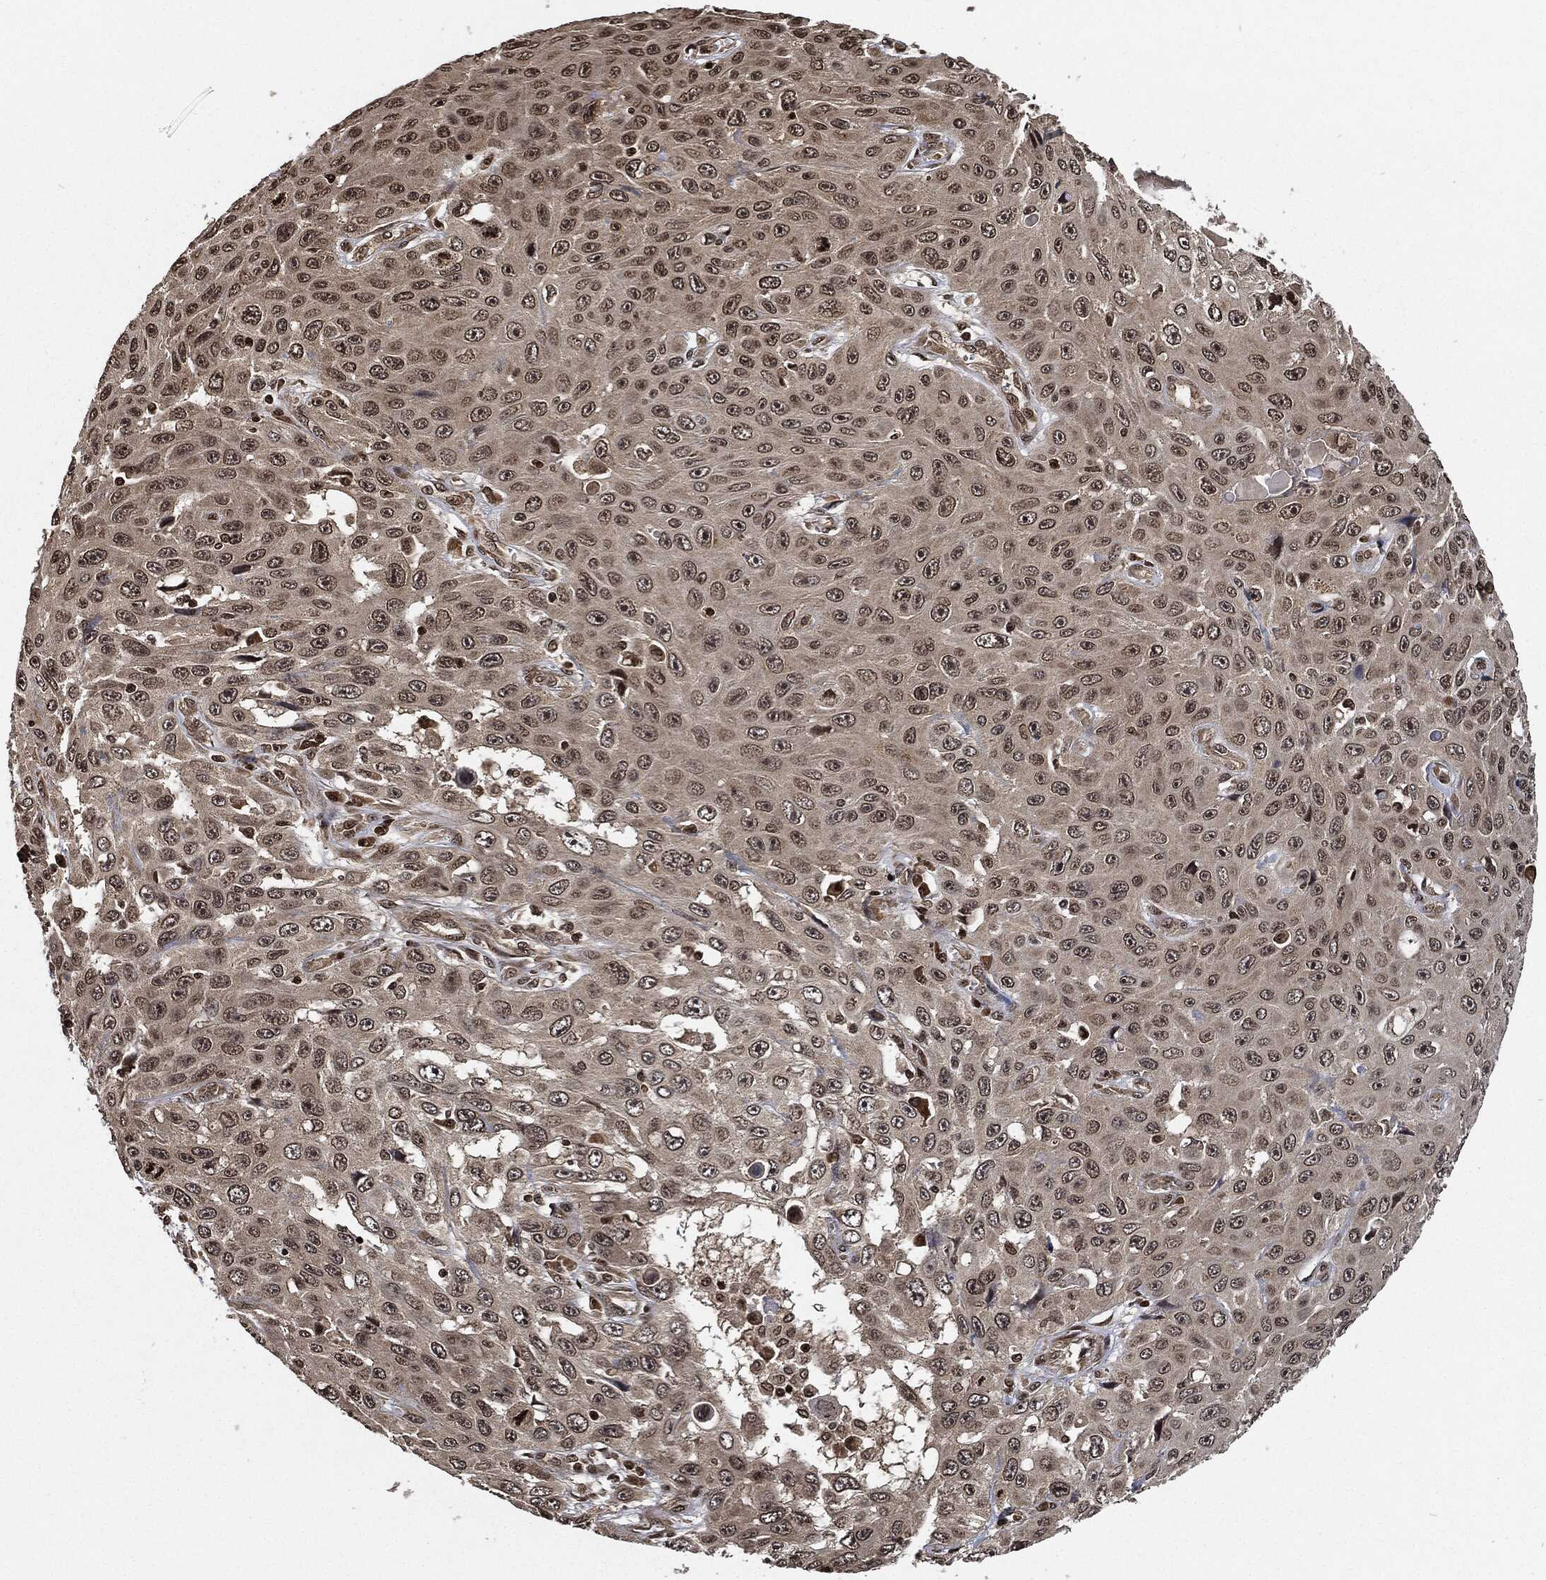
{"staining": {"intensity": "moderate", "quantity": "<25%", "location": "nuclear"}, "tissue": "skin cancer", "cell_type": "Tumor cells", "image_type": "cancer", "snomed": [{"axis": "morphology", "description": "Squamous cell carcinoma, NOS"}, {"axis": "topography", "description": "Skin"}], "caption": "This is an image of immunohistochemistry staining of skin squamous cell carcinoma, which shows moderate positivity in the nuclear of tumor cells.", "gene": "PDK1", "patient": {"sex": "male", "age": 82}}